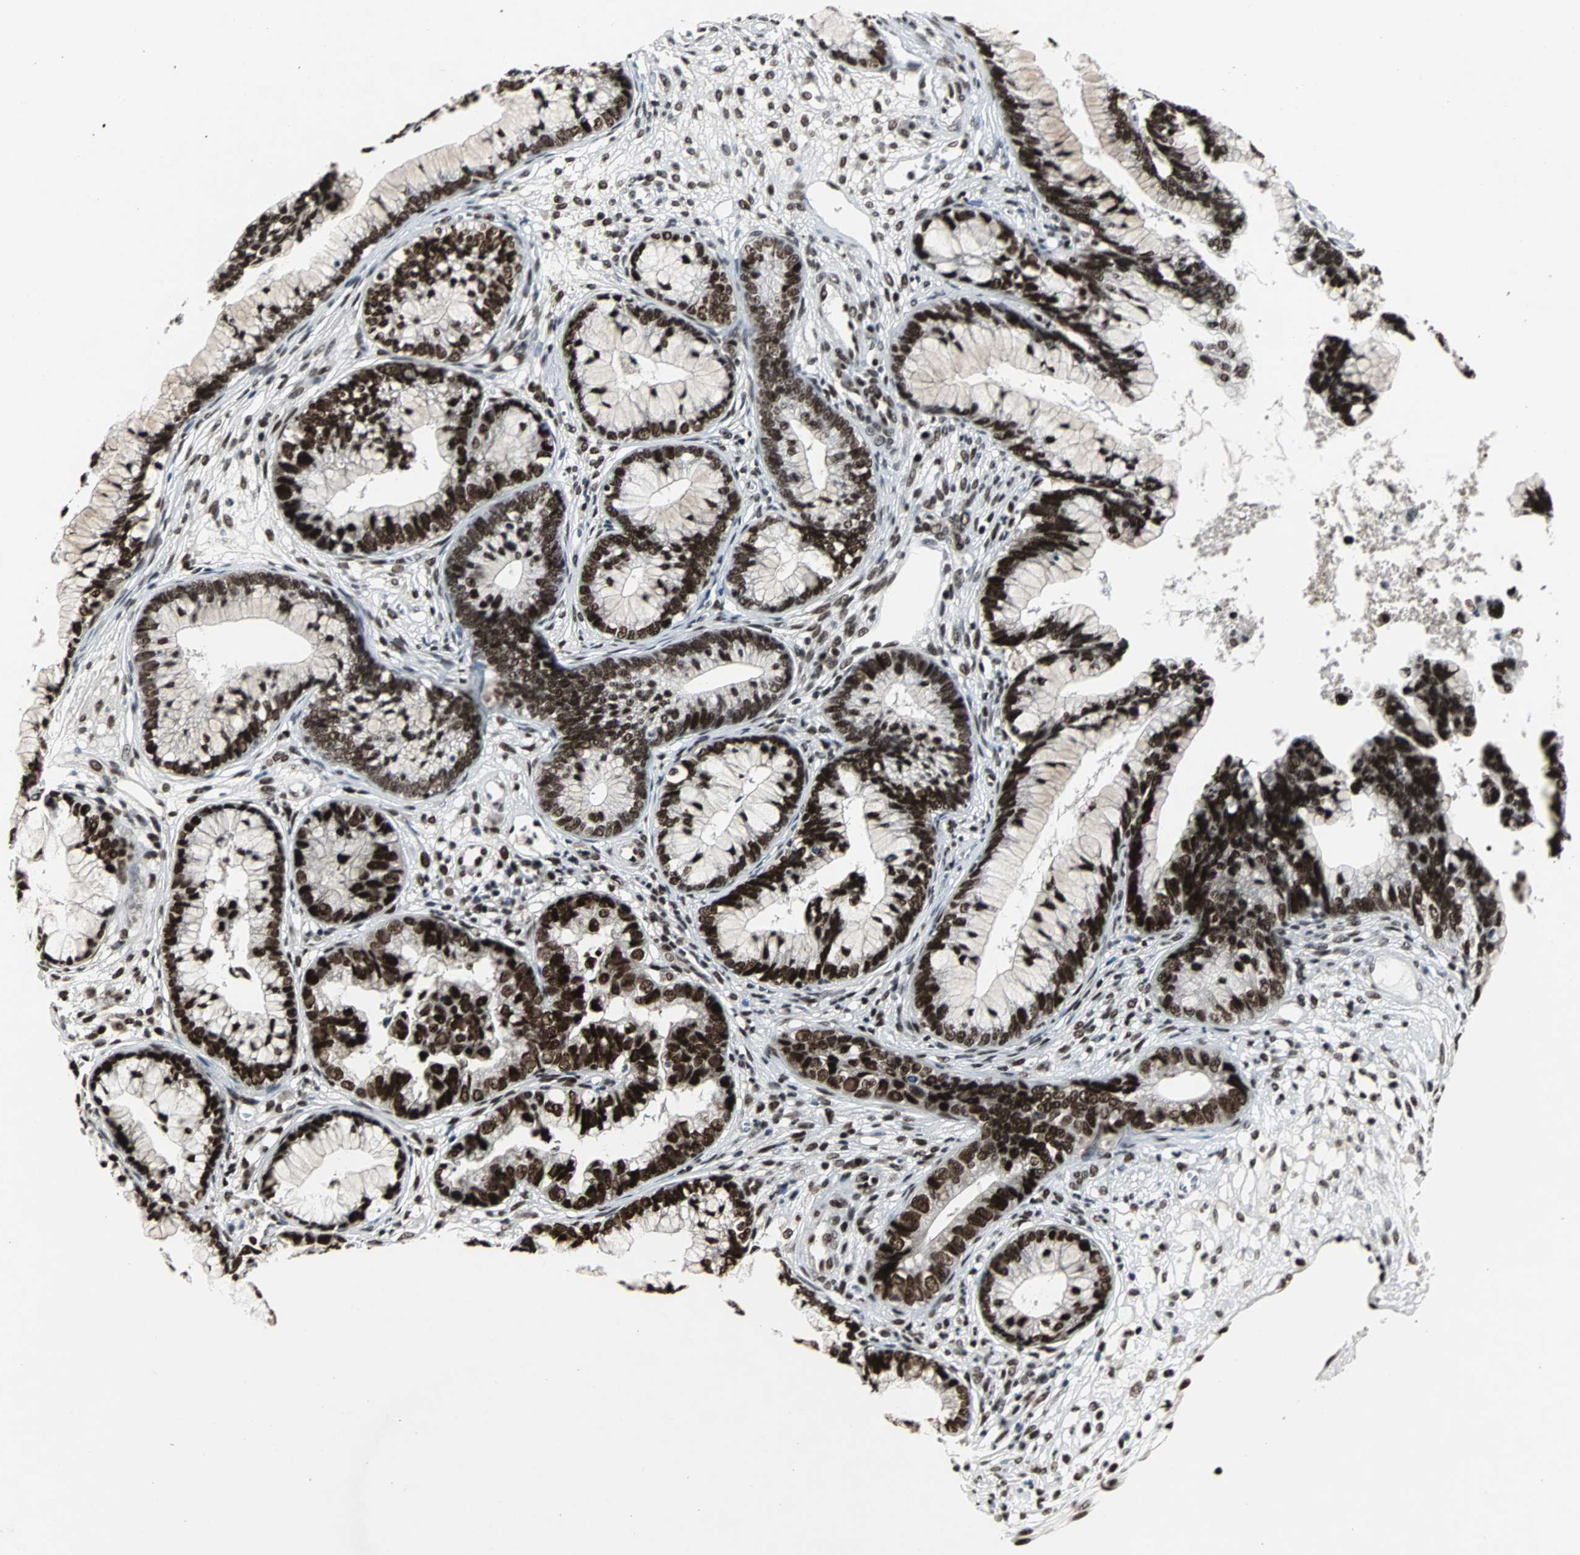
{"staining": {"intensity": "strong", "quantity": ">75%", "location": "nuclear"}, "tissue": "cervical cancer", "cell_type": "Tumor cells", "image_type": "cancer", "snomed": [{"axis": "morphology", "description": "Adenocarcinoma, NOS"}, {"axis": "topography", "description": "Cervix"}], "caption": "Strong nuclear expression is seen in about >75% of tumor cells in cervical cancer. Ihc stains the protein of interest in brown and the nuclei are stained blue.", "gene": "PNKP", "patient": {"sex": "female", "age": 44}}